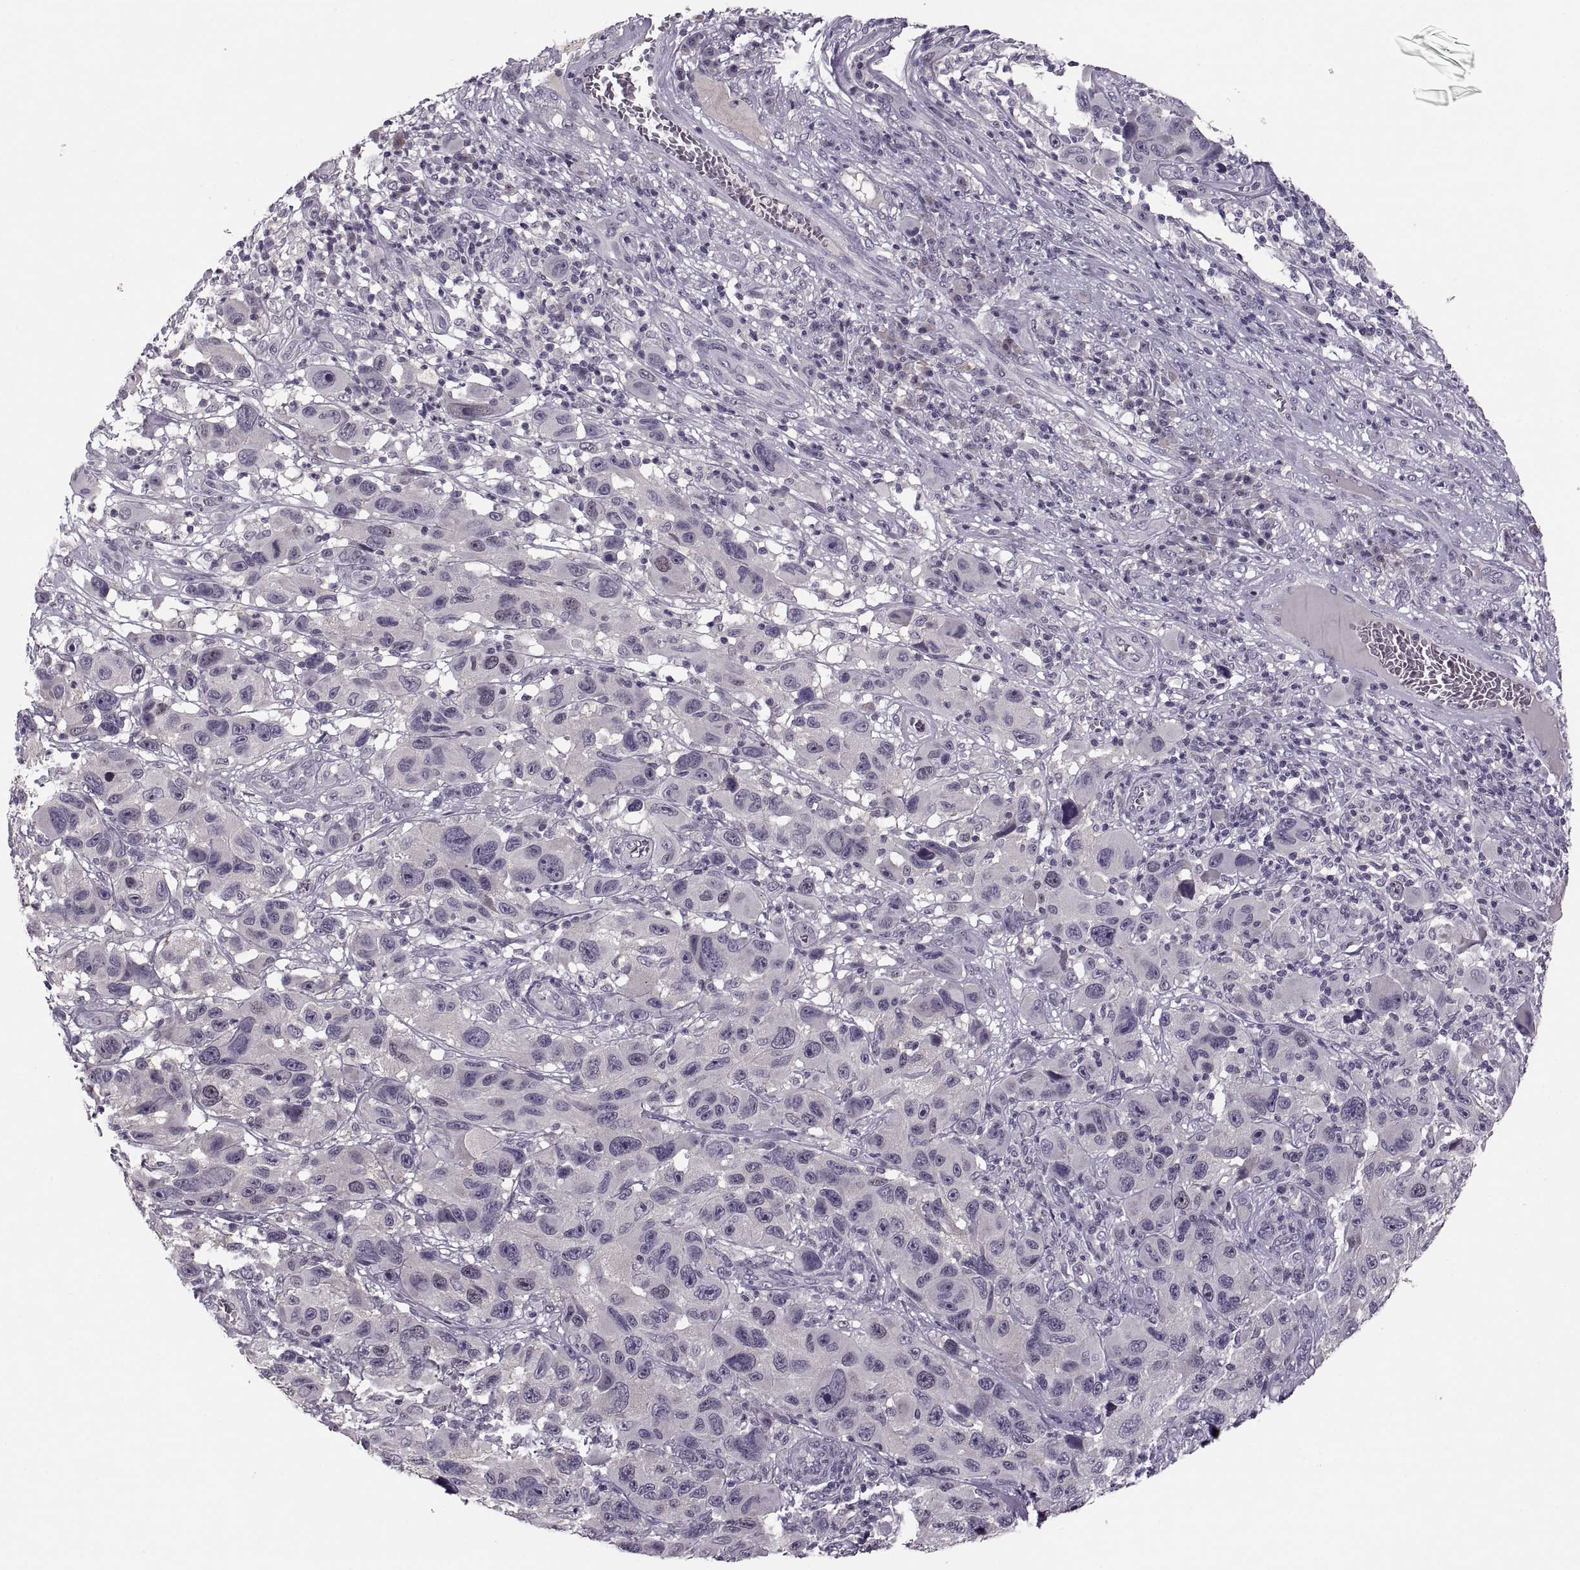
{"staining": {"intensity": "negative", "quantity": "none", "location": "none"}, "tissue": "melanoma", "cell_type": "Tumor cells", "image_type": "cancer", "snomed": [{"axis": "morphology", "description": "Malignant melanoma, NOS"}, {"axis": "topography", "description": "Skin"}], "caption": "Tumor cells show no significant staining in malignant melanoma.", "gene": "CACNA1F", "patient": {"sex": "male", "age": 53}}